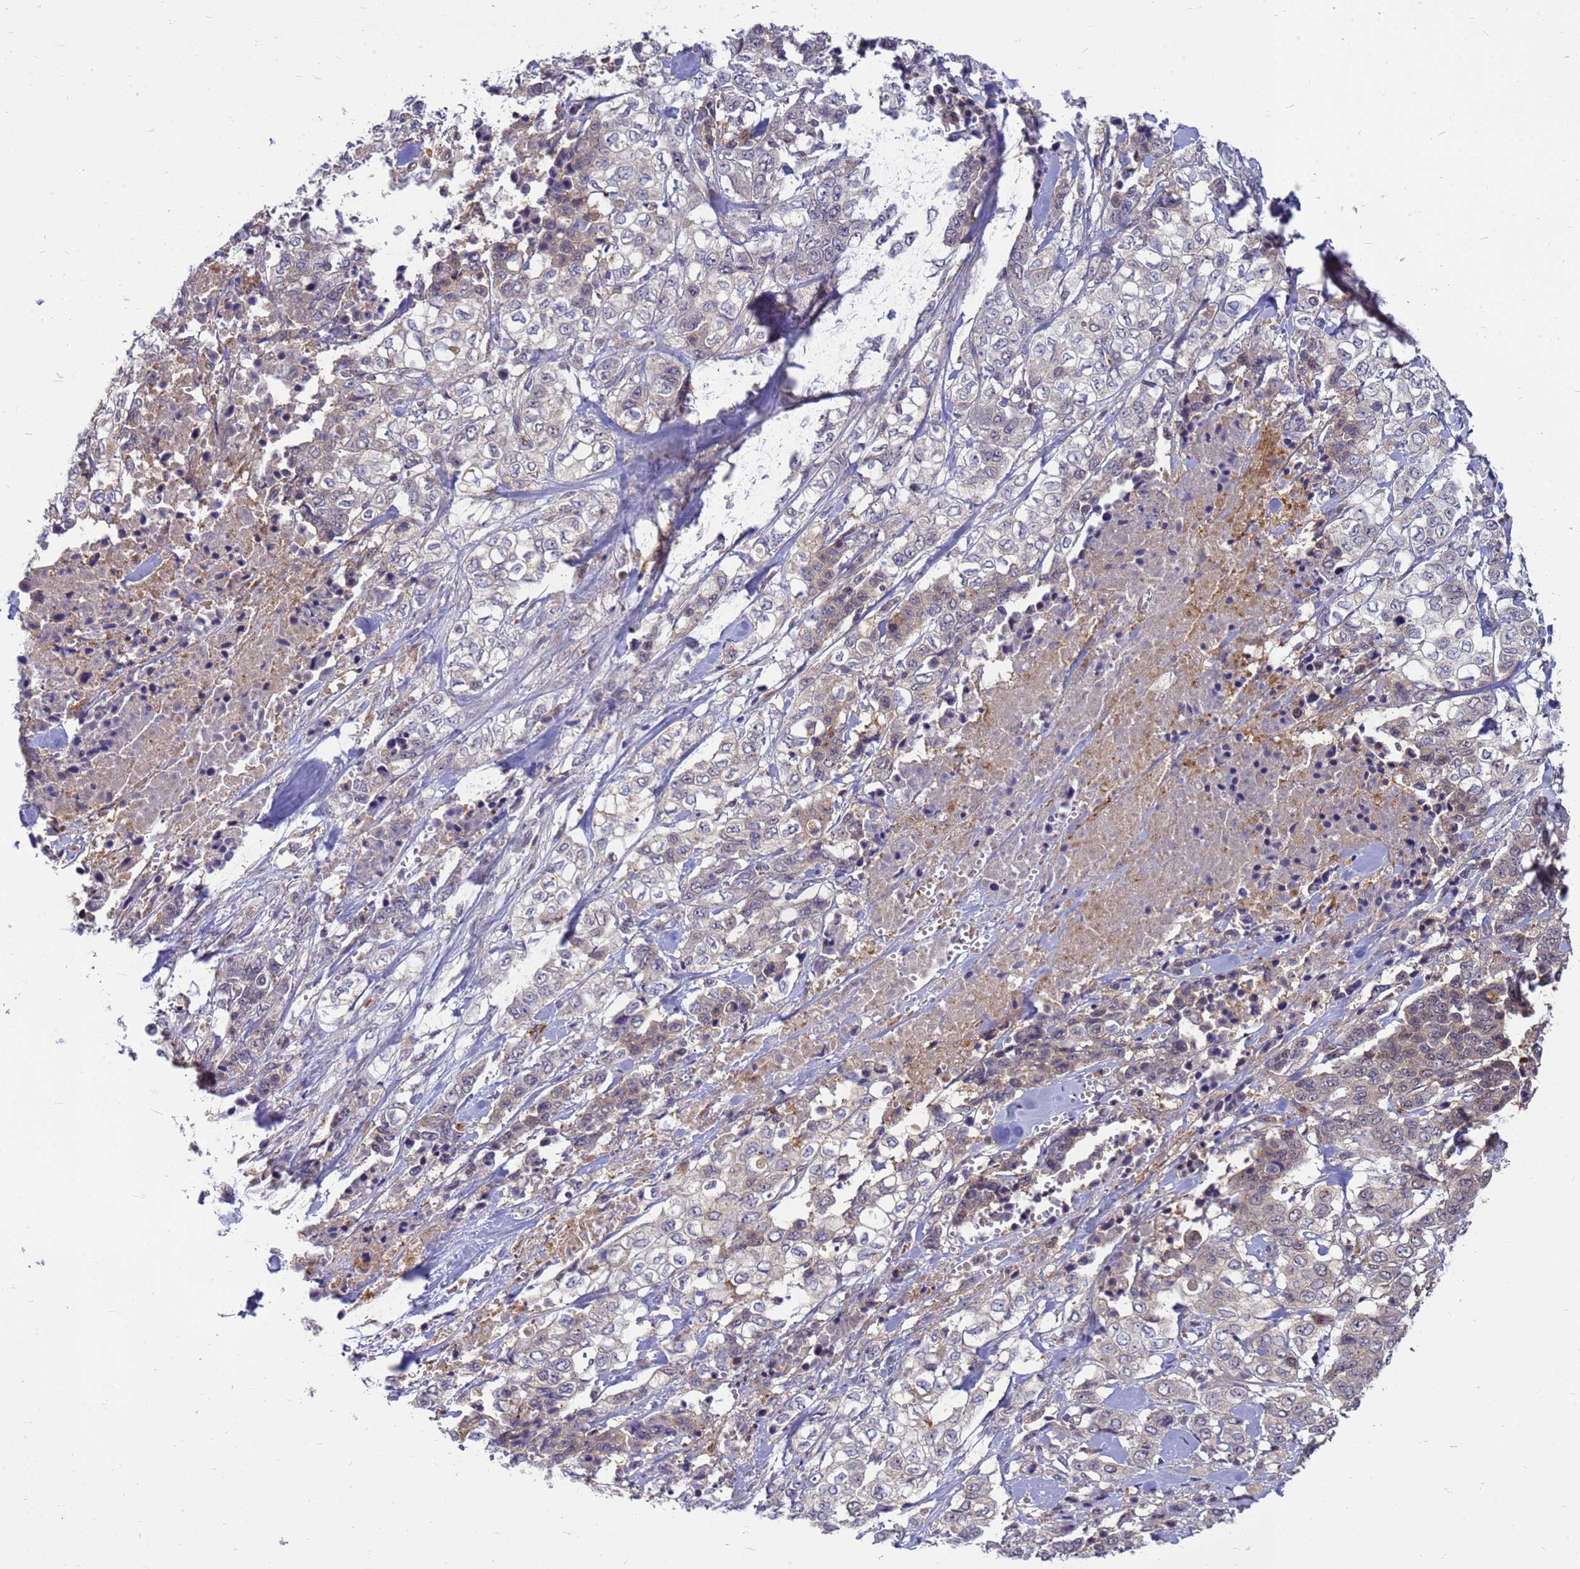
{"staining": {"intensity": "weak", "quantity": "<25%", "location": "cytoplasmic/membranous"}, "tissue": "stomach cancer", "cell_type": "Tumor cells", "image_type": "cancer", "snomed": [{"axis": "morphology", "description": "Adenocarcinoma, NOS"}, {"axis": "topography", "description": "Stomach, upper"}], "caption": "This is a image of immunohistochemistry (IHC) staining of stomach cancer (adenocarcinoma), which shows no staining in tumor cells. The staining is performed using DAB (3,3'-diaminobenzidine) brown chromogen with nuclei counter-stained in using hematoxylin.", "gene": "ENOPH1", "patient": {"sex": "male", "age": 62}}